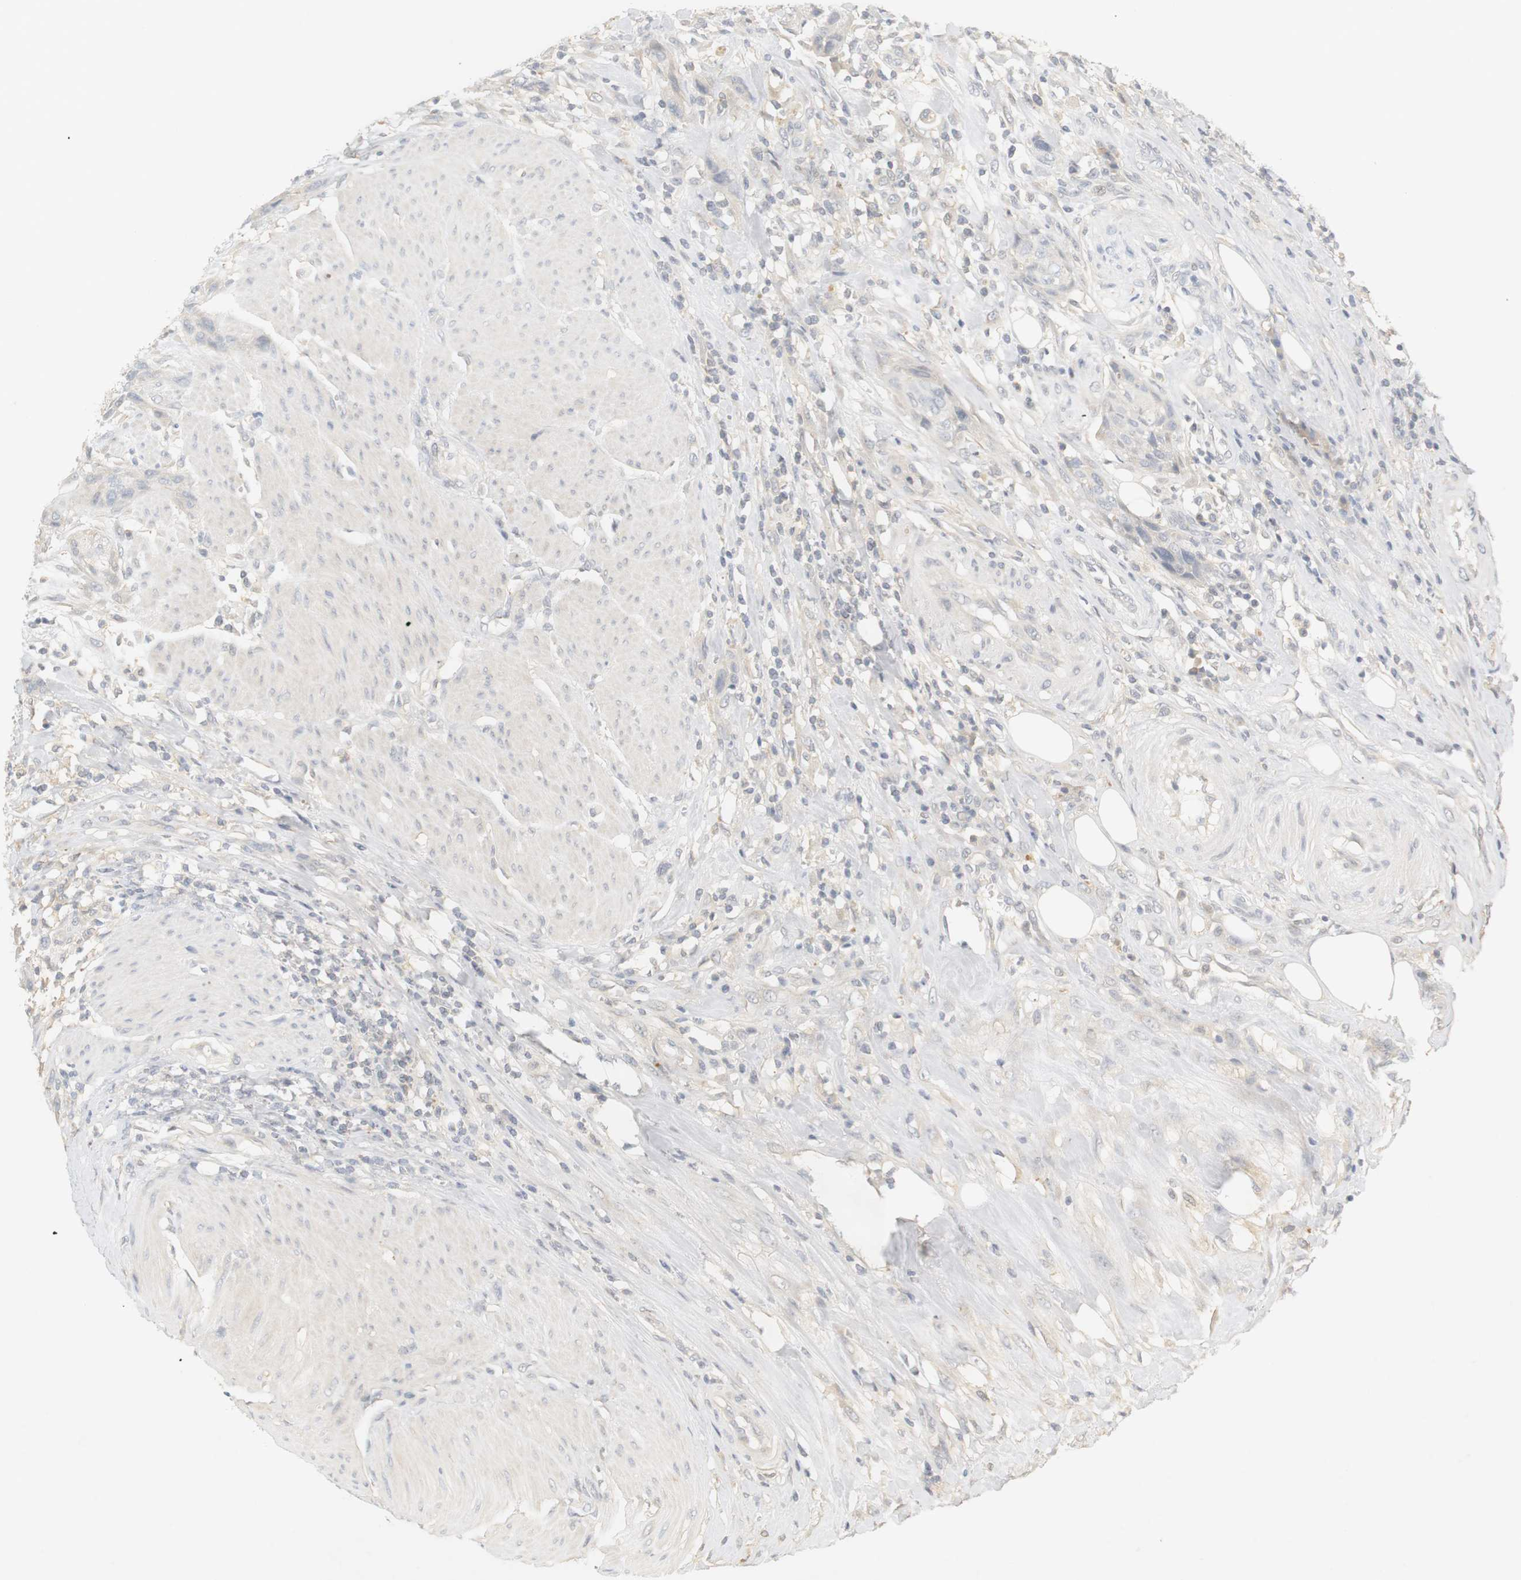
{"staining": {"intensity": "weak", "quantity": "<25%", "location": "cytoplasmic/membranous"}, "tissue": "urothelial cancer", "cell_type": "Tumor cells", "image_type": "cancer", "snomed": [{"axis": "morphology", "description": "Urothelial carcinoma, High grade"}, {"axis": "topography", "description": "Urinary bladder"}], "caption": "Immunohistochemistry (IHC) of human urothelial carcinoma (high-grade) reveals no expression in tumor cells.", "gene": "RTN3", "patient": {"sex": "male", "age": 35}}